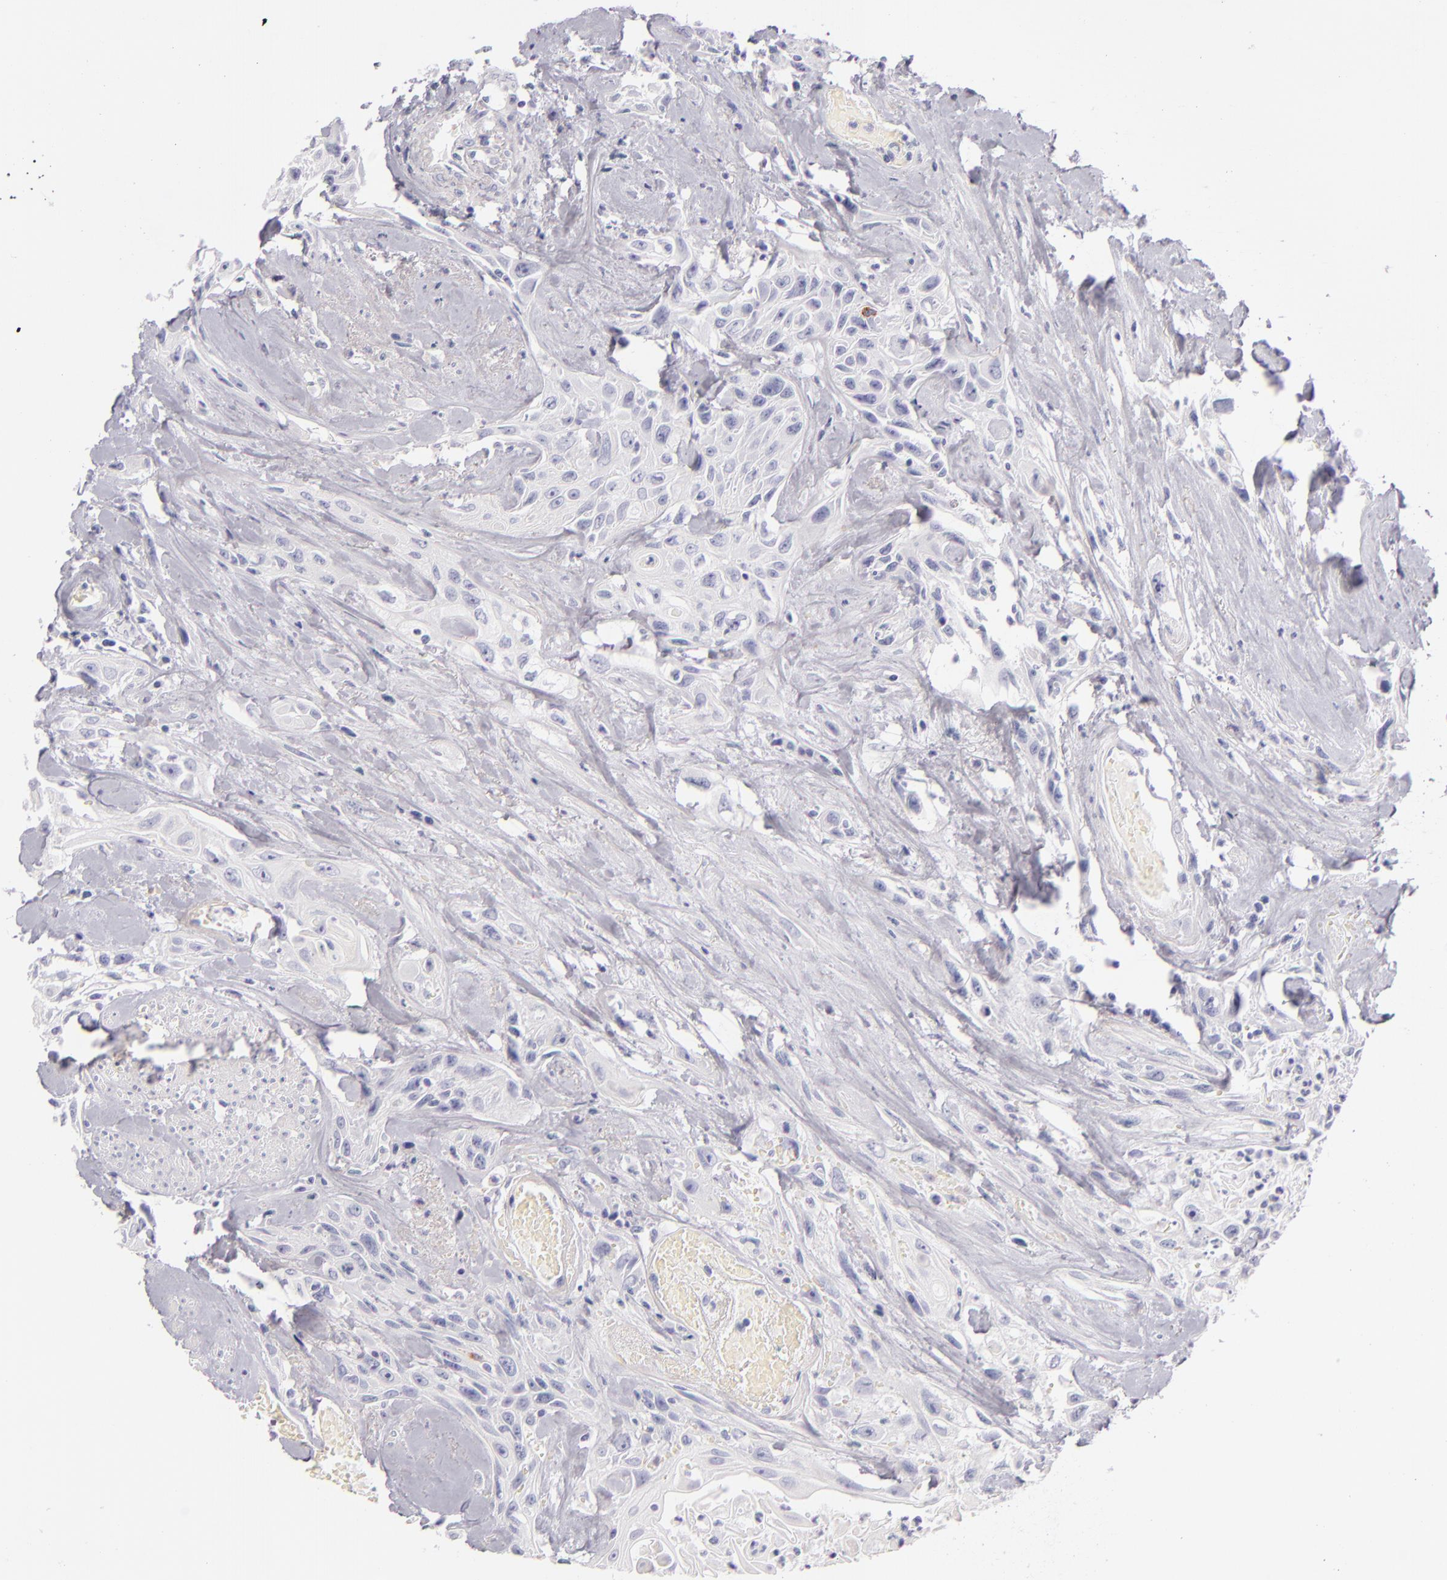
{"staining": {"intensity": "negative", "quantity": "none", "location": "none"}, "tissue": "urothelial cancer", "cell_type": "Tumor cells", "image_type": "cancer", "snomed": [{"axis": "morphology", "description": "Urothelial carcinoma, High grade"}, {"axis": "topography", "description": "Urinary bladder"}], "caption": "Tumor cells are negative for brown protein staining in high-grade urothelial carcinoma.", "gene": "CD207", "patient": {"sex": "female", "age": 84}}